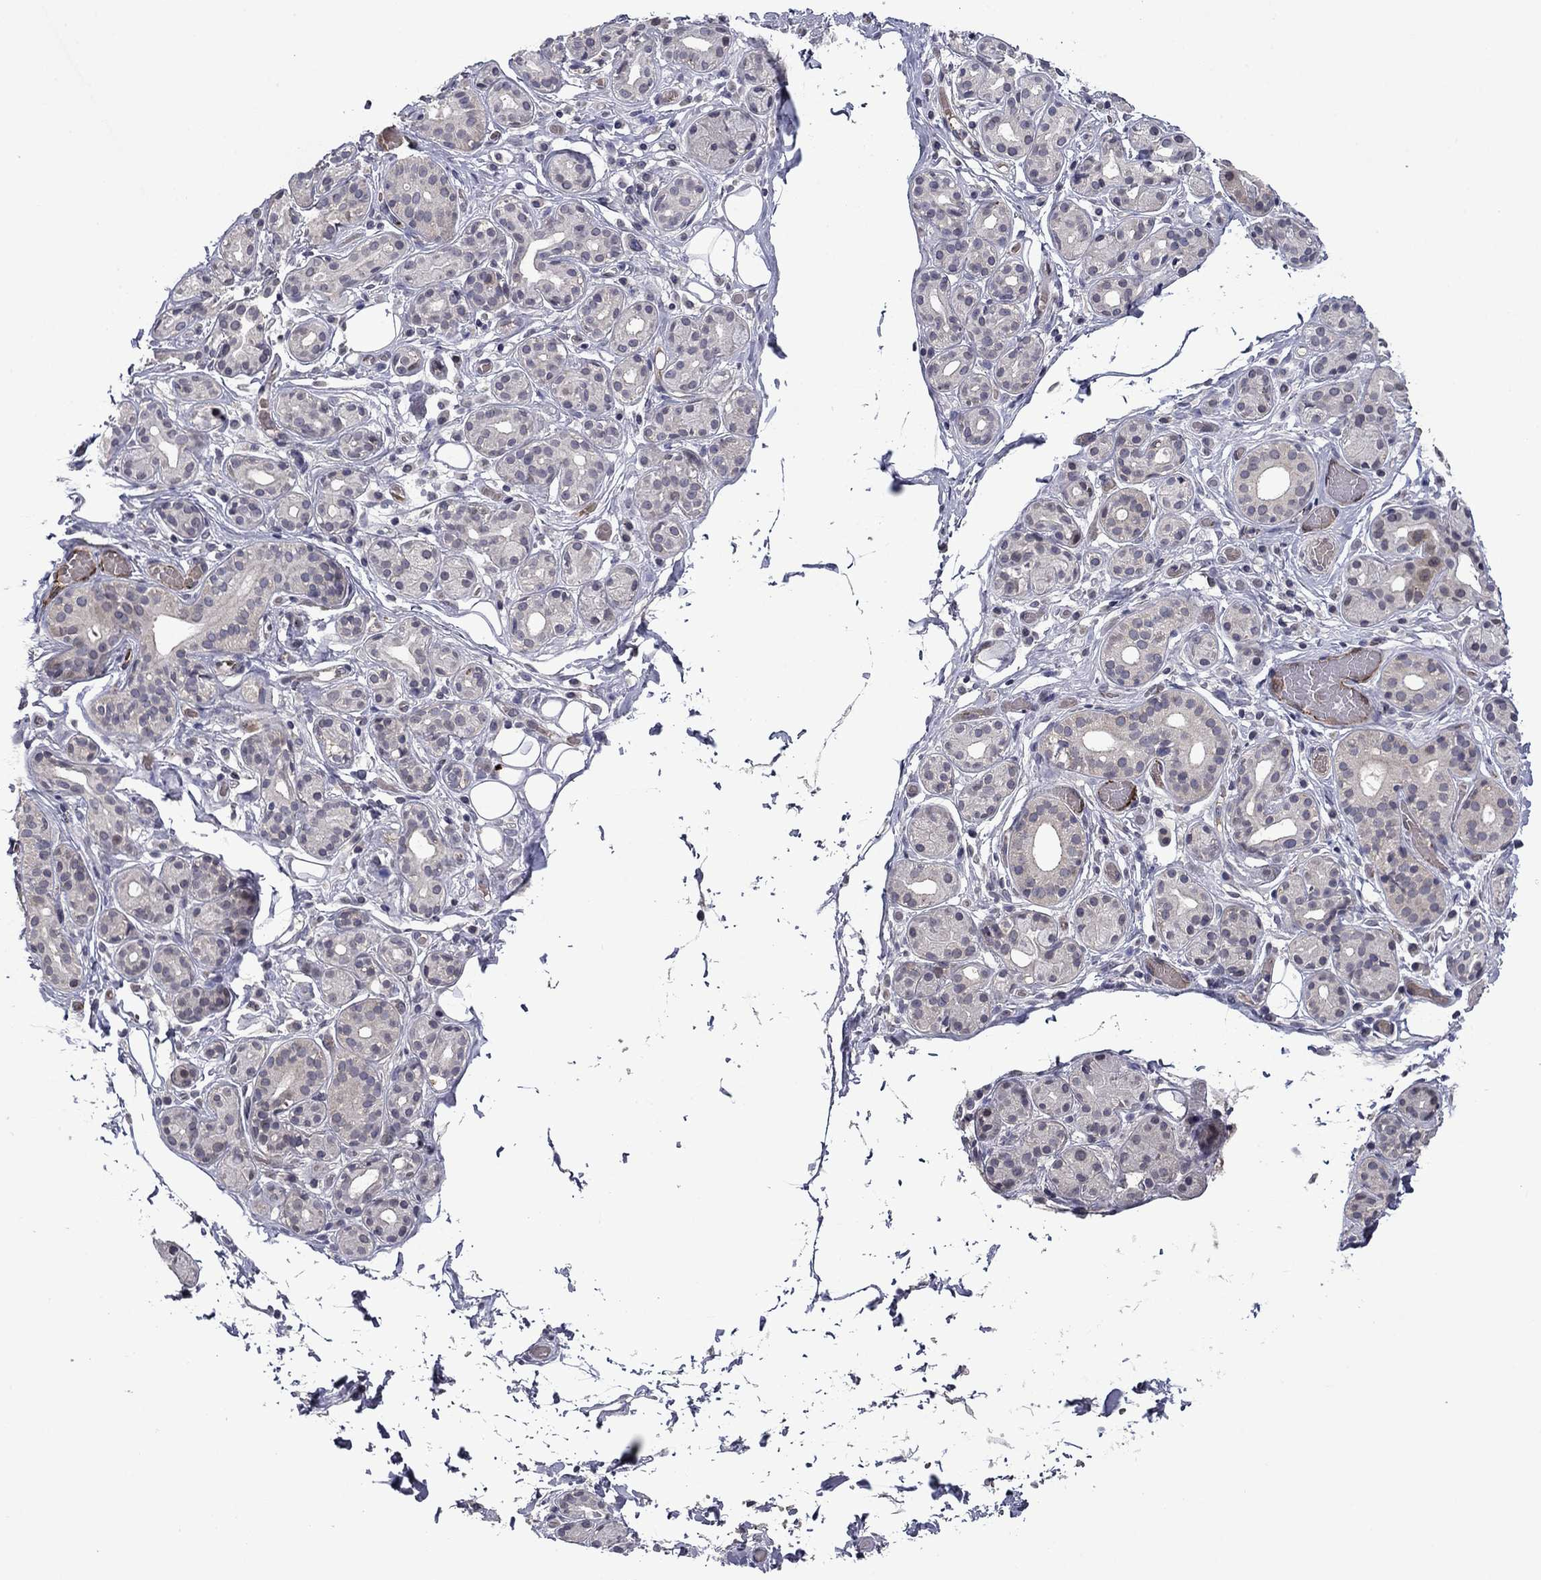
{"staining": {"intensity": "negative", "quantity": "none", "location": "none"}, "tissue": "salivary gland", "cell_type": "Glandular cells", "image_type": "normal", "snomed": [{"axis": "morphology", "description": "Normal tissue, NOS"}, {"axis": "topography", "description": "Salivary gland"}, {"axis": "topography", "description": "Peripheral nerve tissue"}], "caption": "Salivary gland stained for a protein using immunohistochemistry shows no expression glandular cells.", "gene": "SLITRK1", "patient": {"sex": "male", "age": 71}}